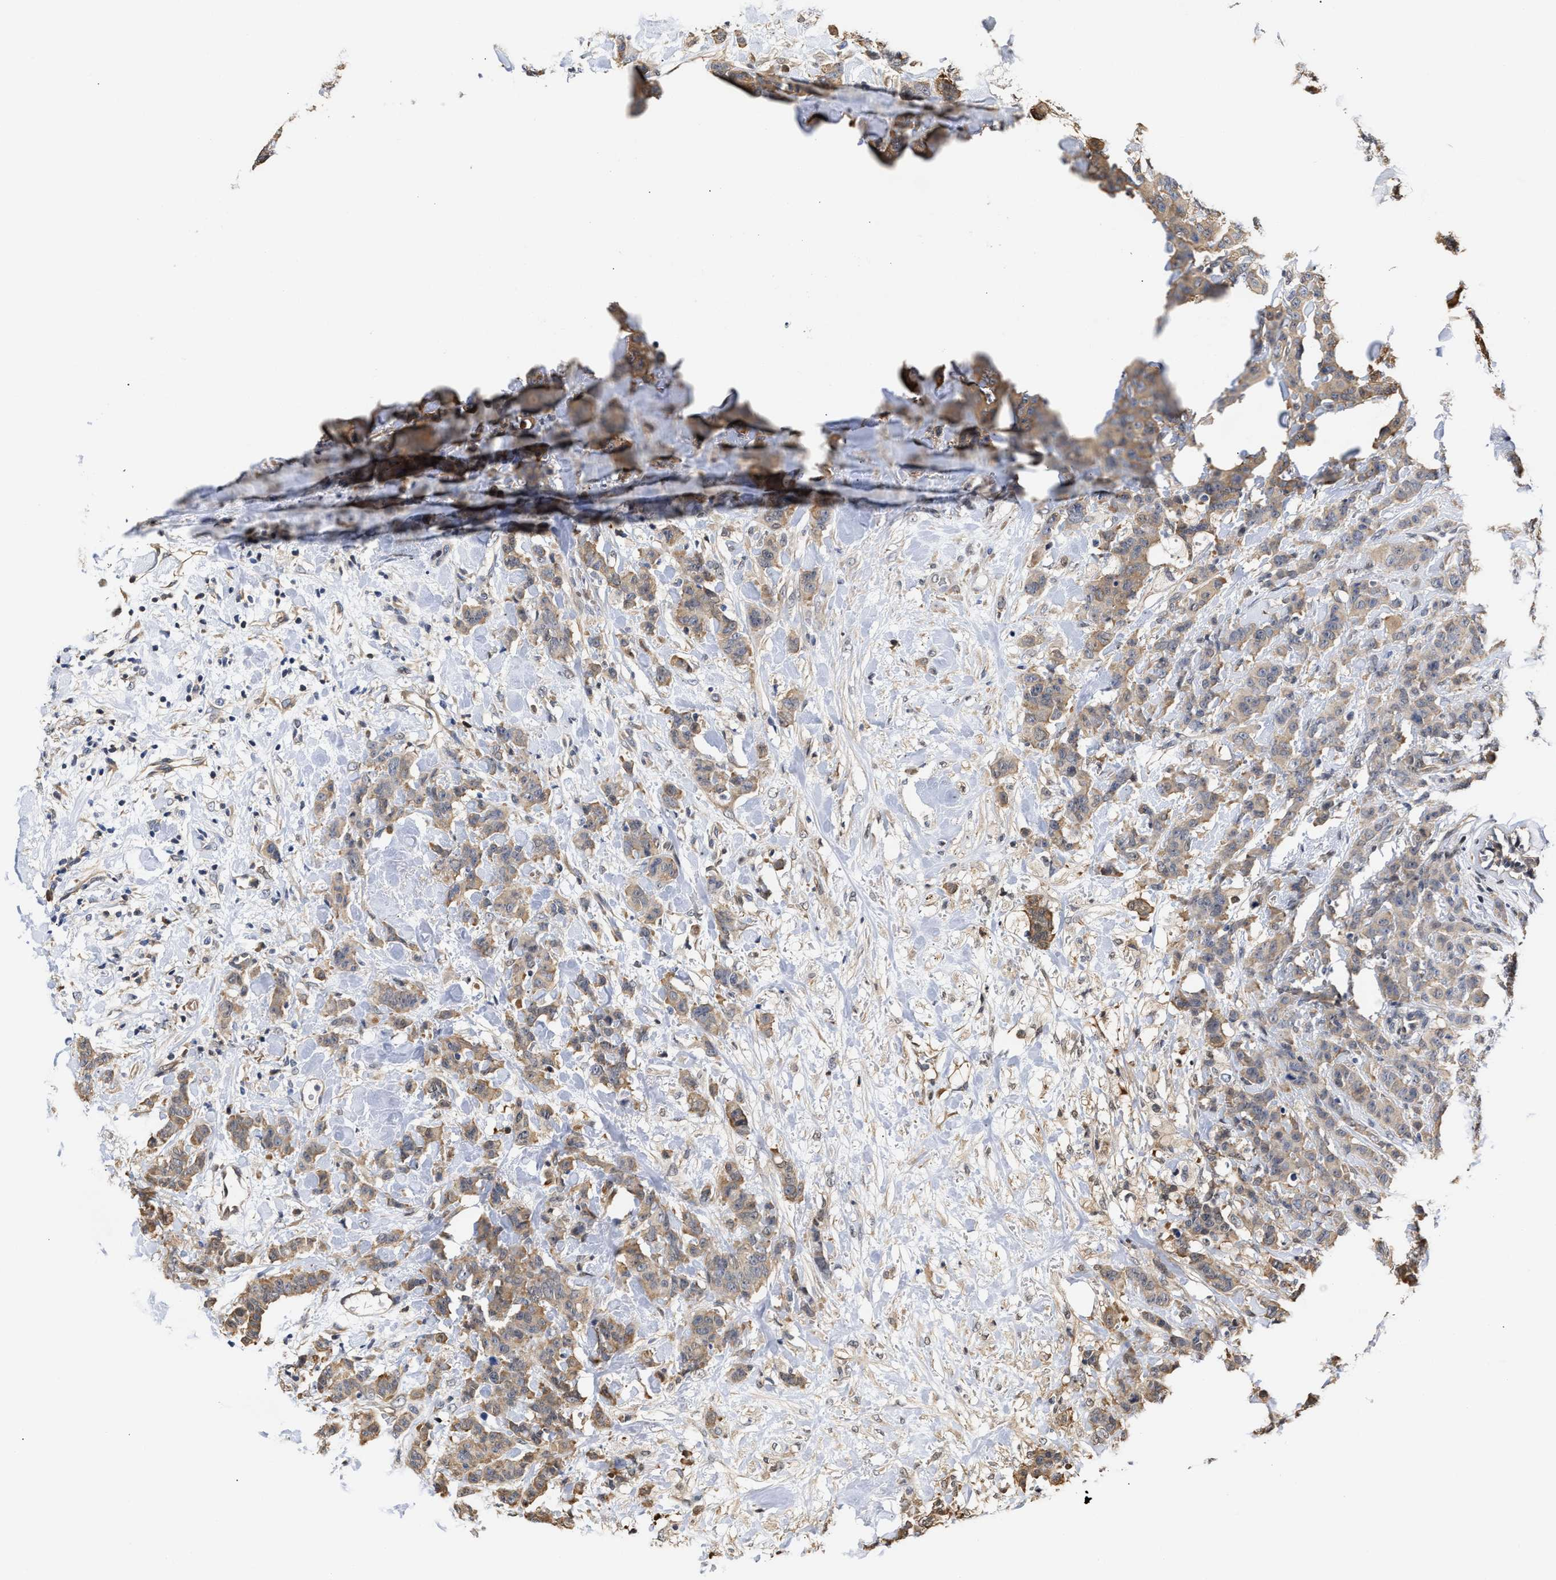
{"staining": {"intensity": "weak", "quantity": ">75%", "location": "cytoplasmic/membranous"}, "tissue": "breast cancer", "cell_type": "Tumor cells", "image_type": "cancer", "snomed": [{"axis": "morphology", "description": "Normal tissue, NOS"}, {"axis": "morphology", "description": "Duct carcinoma"}, {"axis": "topography", "description": "Breast"}], "caption": "Immunohistochemistry photomicrograph of human breast cancer stained for a protein (brown), which exhibits low levels of weak cytoplasmic/membranous expression in approximately >75% of tumor cells.", "gene": "KLHDC1", "patient": {"sex": "female", "age": 40}}